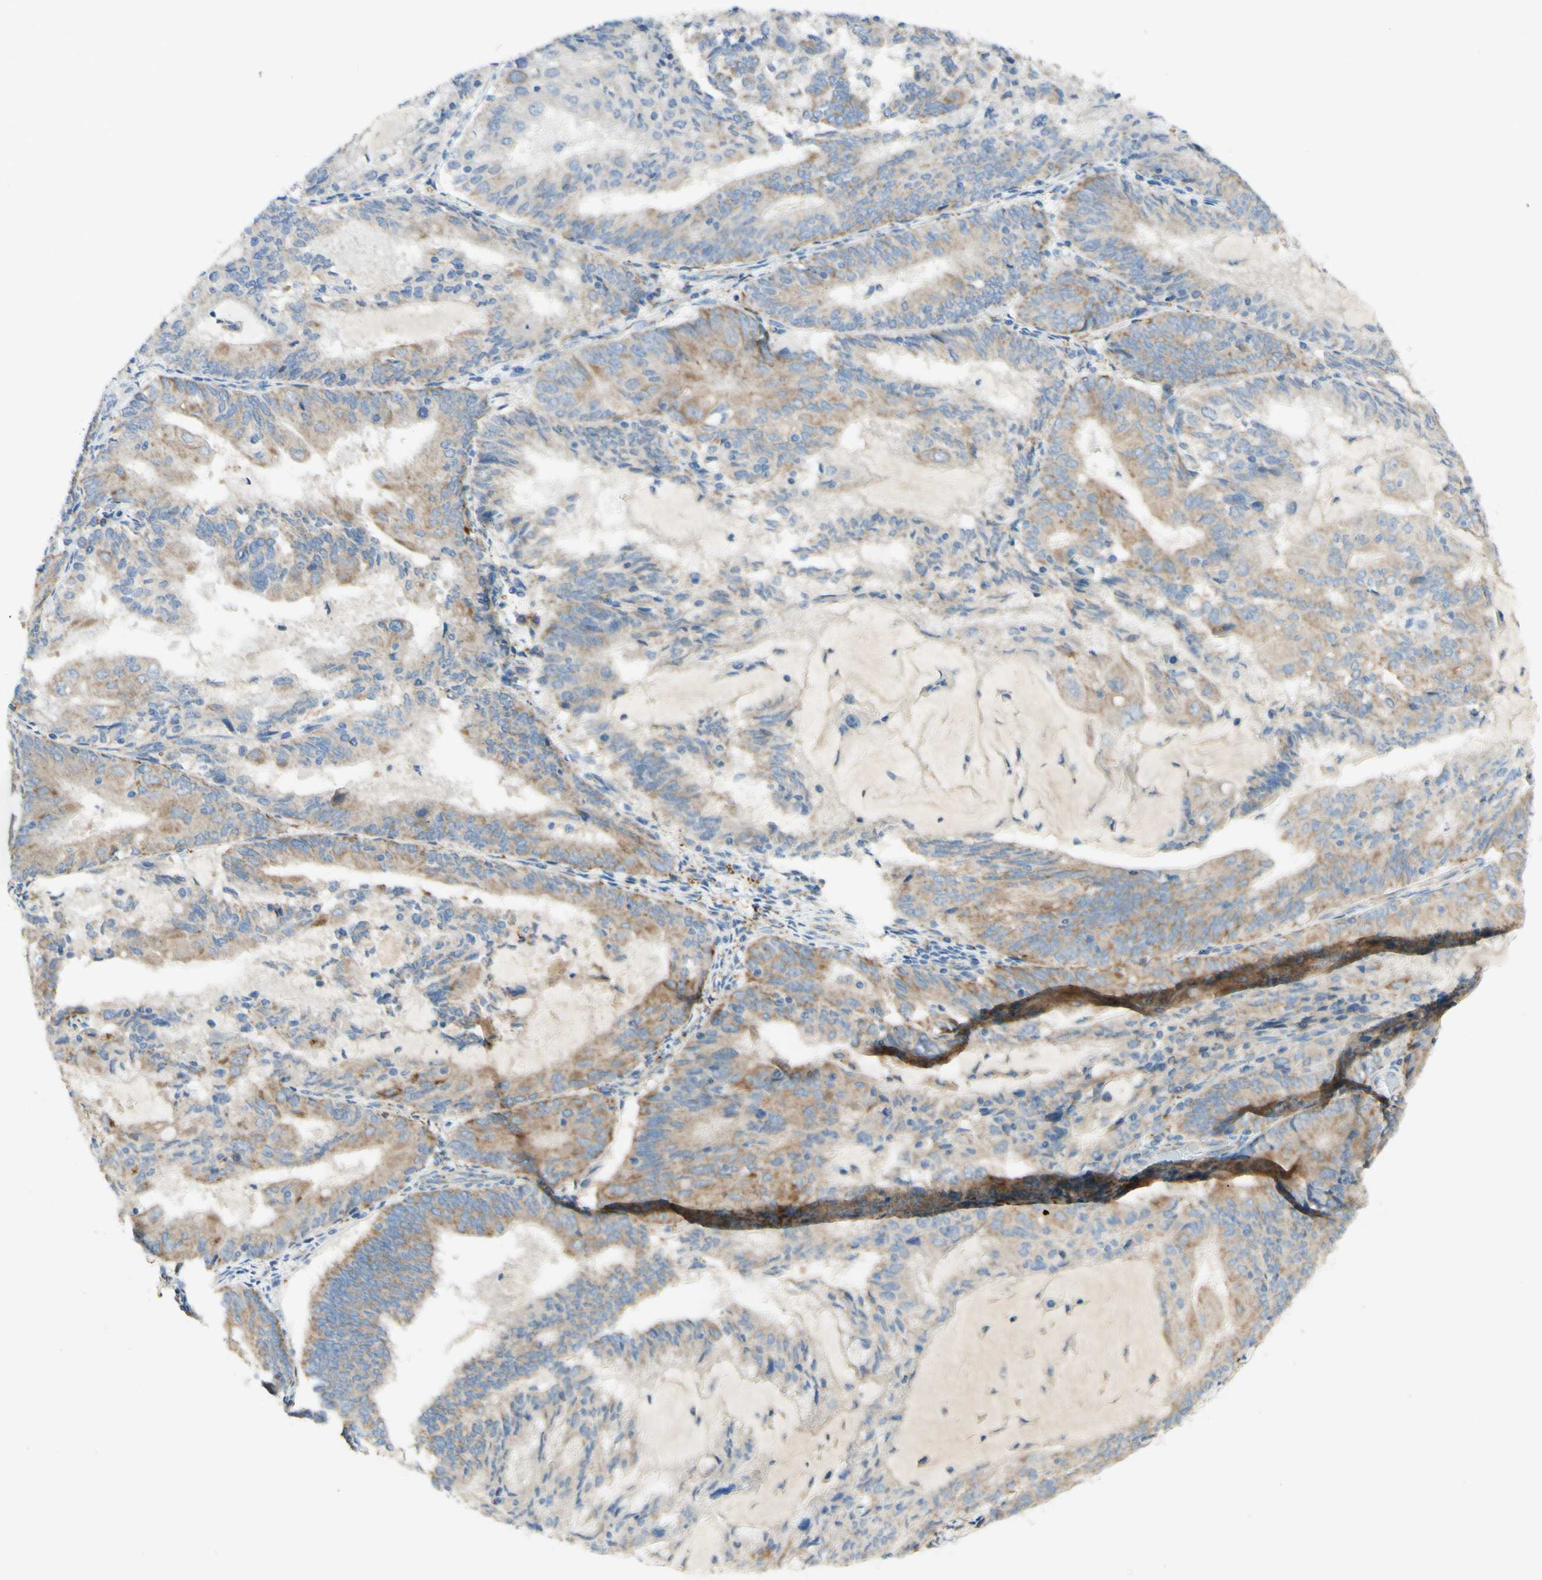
{"staining": {"intensity": "moderate", "quantity": ">75%", "location": "cytoplasmic/membranous"}, "tissue": "endometrial cancer", "cell_type": "Tumor cells", "image_type": "cancer", "snomed": [{"axis": "morphology", "description": "Adenocarcinoma, NOS"}, {"axis": "topography", "description": "Endometrium"}], "caption": "Immunohistochemical staining of adenocarcinoma (endometrial) shows moderate cytoplasmic/membranous protein positivity in approximately >75% of tumor cells.", "gene": "ARMC10", "patient": {"sex": "female", "age": 81}}